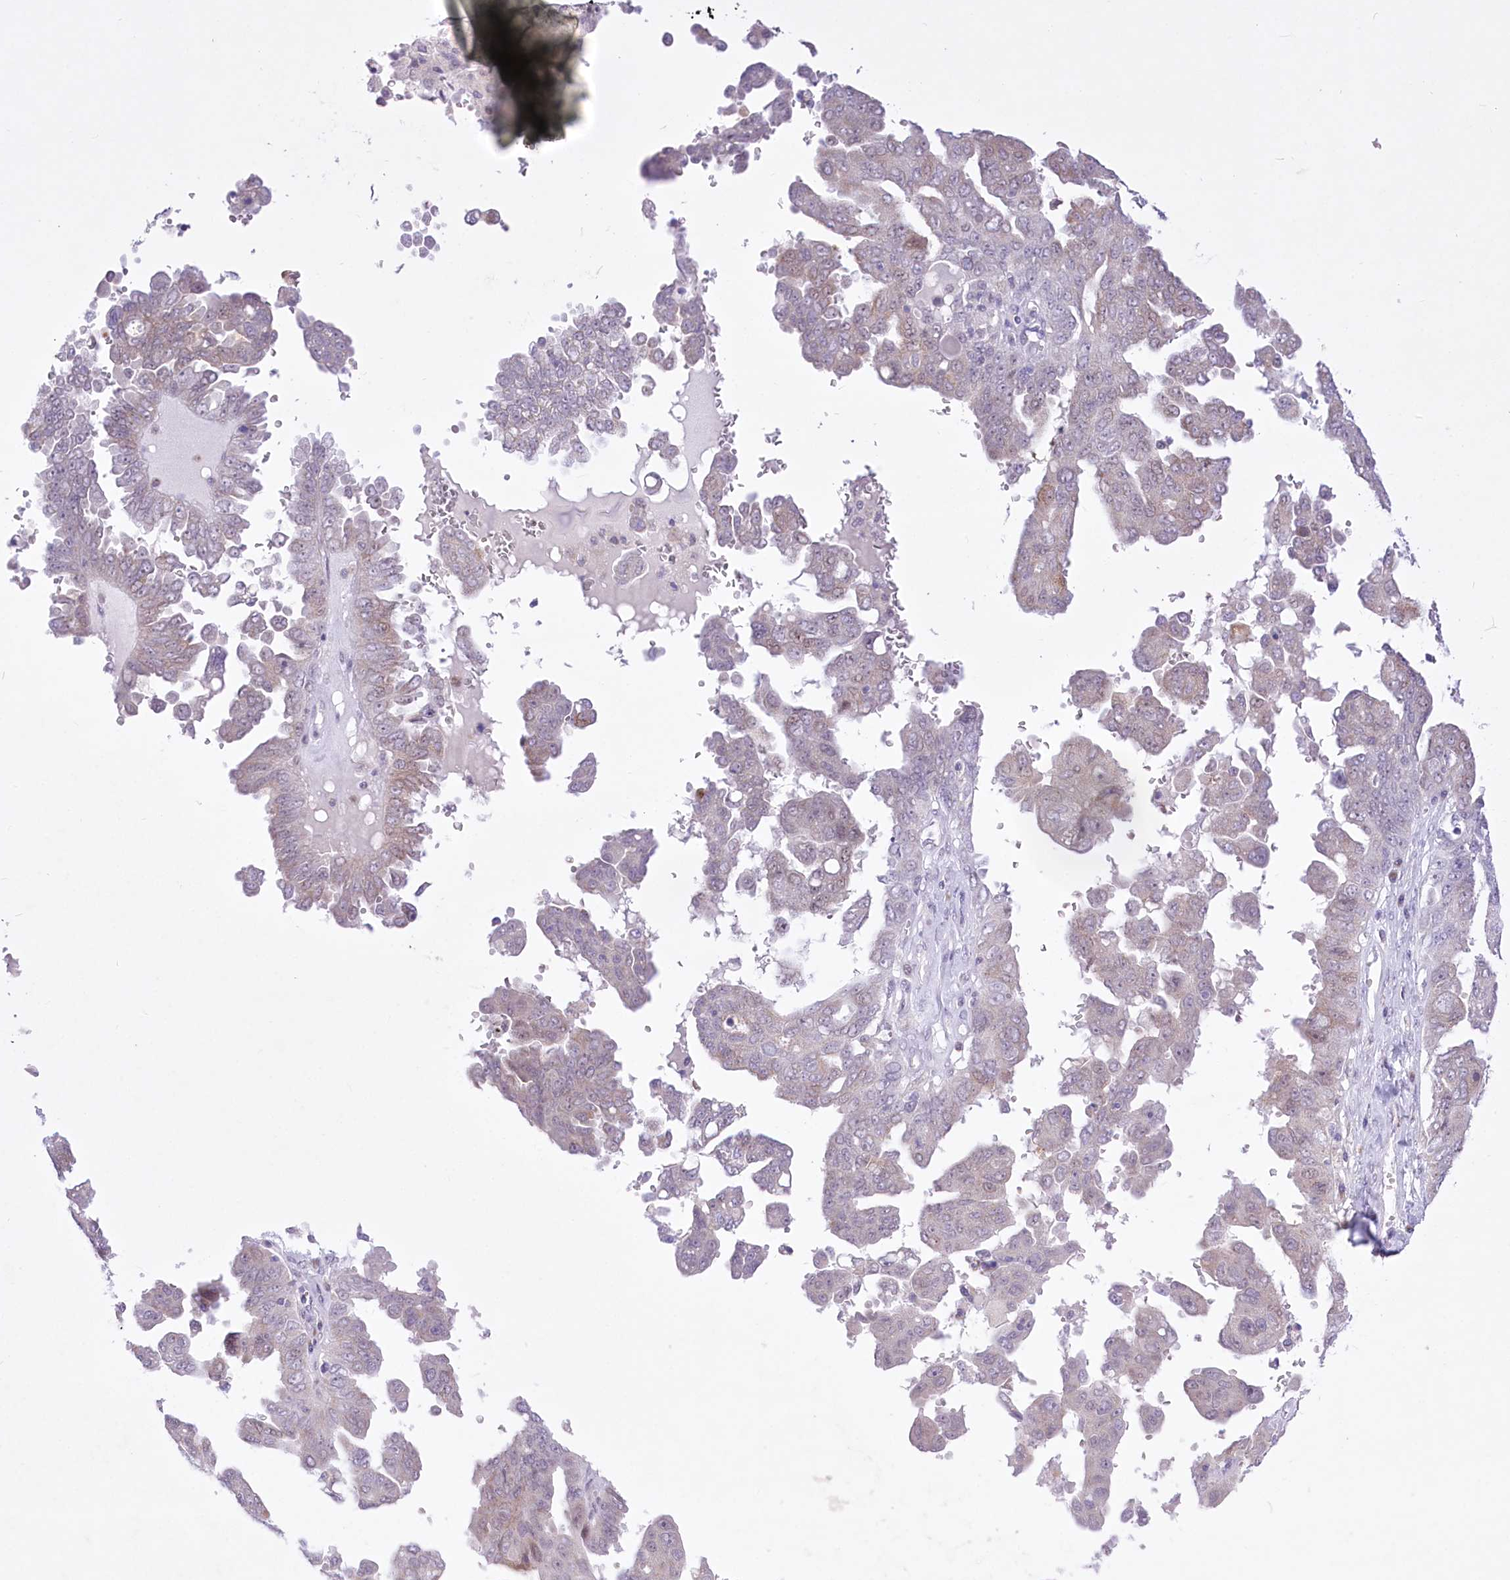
{"staining": {"intensity": "negative", "quantity": "none", "location": "none"}, "tissue": "ovarian cancer", "cell_type": "Tumor cells", "image_type": "cancer", "snomed": [{"axis": "morphology", "description": "Carcinoma, endometroid"}, {"axis": "topography", "description": "Ovary"}], "caption": "IHC of human endometroid carcinoma (ovarian) exhibits no staining in tumor cells.", "gene": "BEND7", "patient": {"sex": "female", "age": 62}}